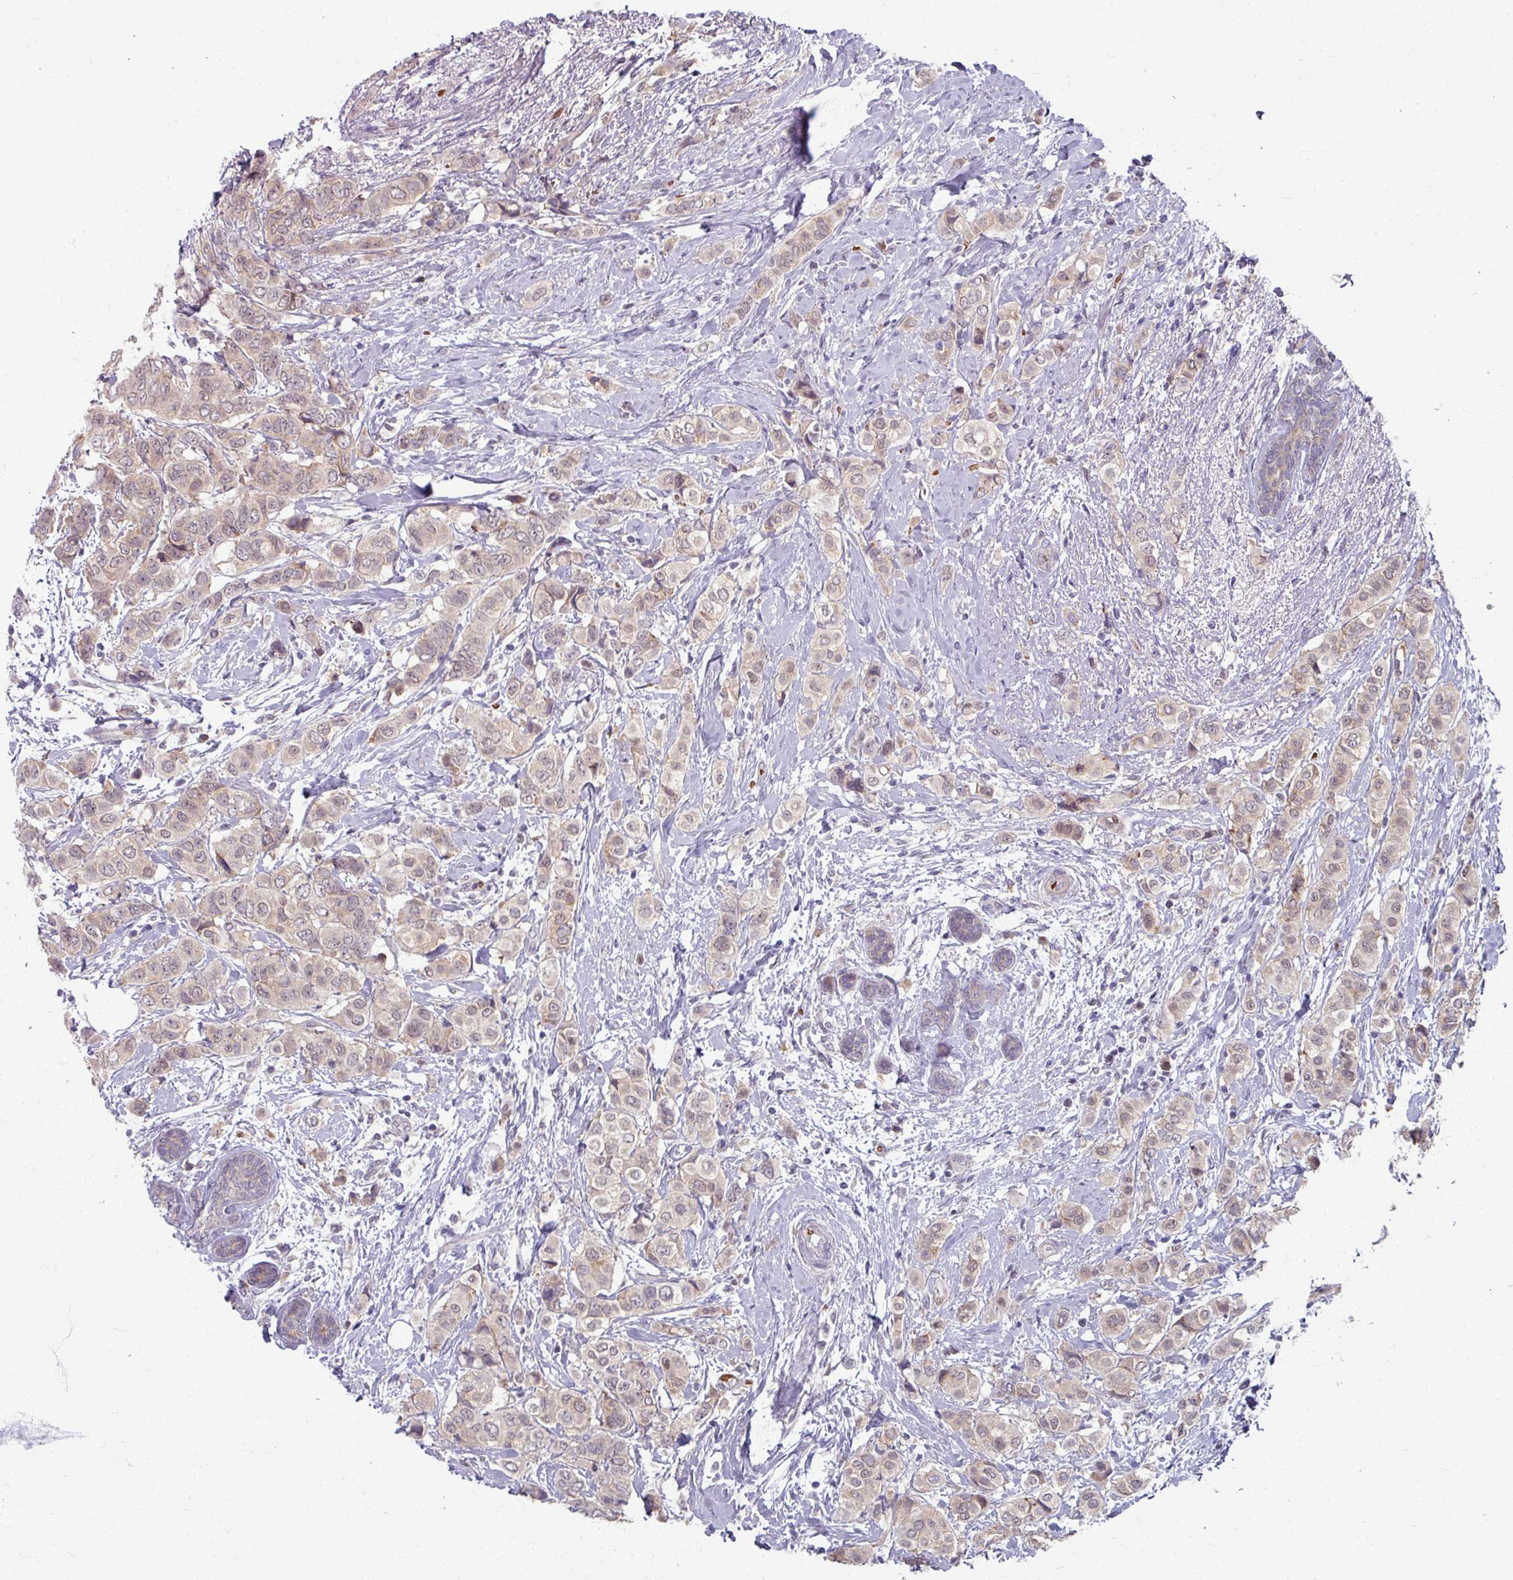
{"staining": {"intensity": "weak", "quantity": "<25%", "location": "cytoplasmic/membranous"}, "tissue": "breast cancer", "cell_type": "Tumor cells", "image_type": "cancer", "snomed": [{"axis": "morphology", "description": "Lobular carcinoma"}, {"axis": "topography", "description": "Breast"}], "caption": "High magnification brightfield microscopy of breast cancer stained with DAB (brown) and counterstained with hematoxylin (blue): tumor cells show no significant positivity.", "gene": "KMT5C", "patient": {"sex": "female", "age": 51}}